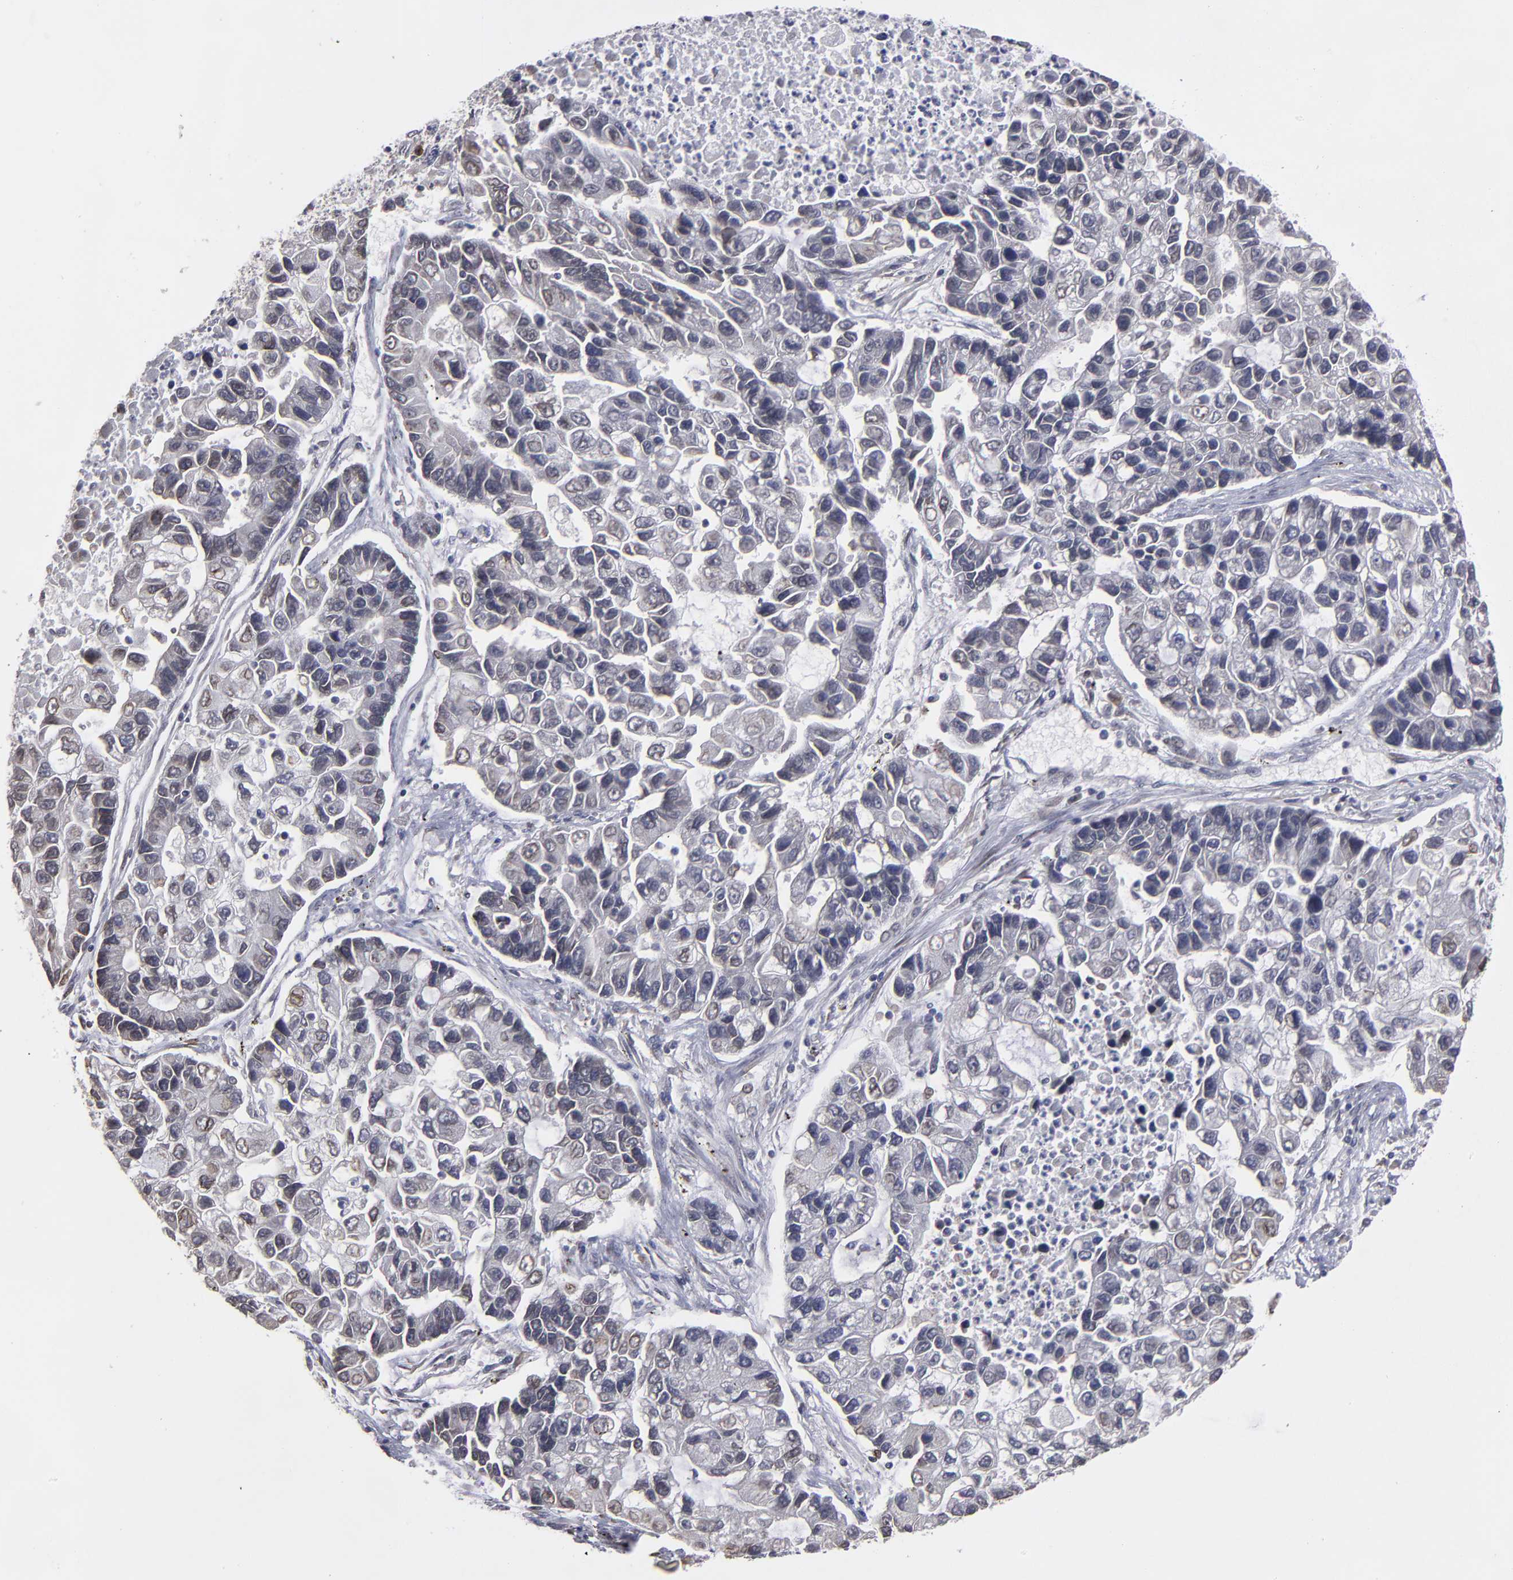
{"staining": {"intensity": "weak", "quantity": "<25%", "location": "cytoplasmic/membranous,nuclear"}, "tissue": "lung cancer", "cell_type": "Tumor cells", "image_type": "cancer", "snomed": [{"axis": "morphology", "description": "Adenocarcinoma, NOS"}, {"axis": "topography", "description": "Lung"}], "caption": "This histopathology image is of lung adenocarcinoma stained with immunohistochemistry (IHC) to label a protein in brown with the nuclei are counter-stained blue. There is no staining in tumor cells. (DAB immunohistochemistry, high magnification).", "gene": "CEP97", "patient": {"sex": "female", "age": 51}}